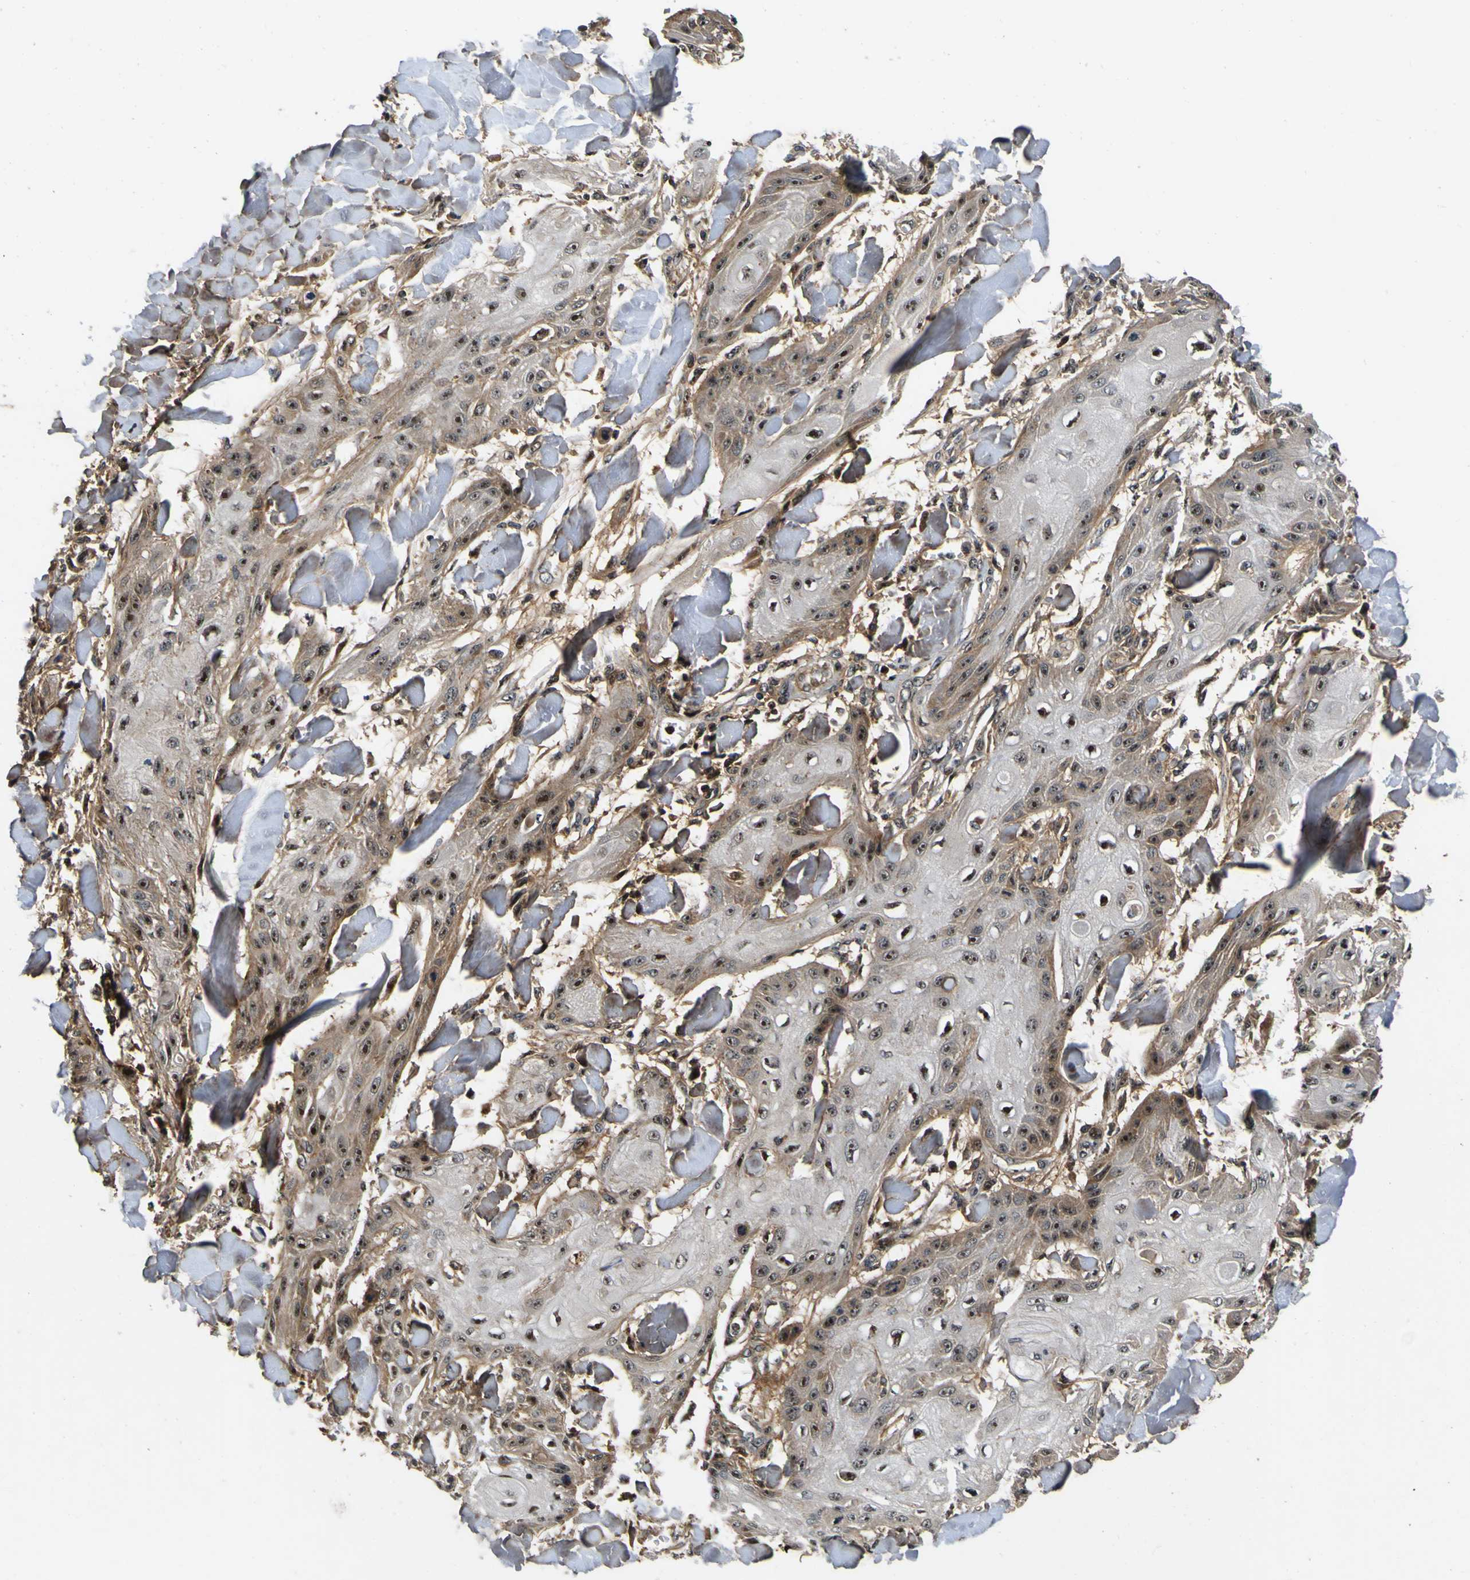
{"staining": {"intensity": "strong", "quantity": "25%-75%", "location": "cytoplasmic/membranous,nuclear"}, "tissue": "skin cancer", "cell_type": "Tumor cells", "image_type": "cancer", "snomed": [{"axis": "morphology", "description": "Squamous cell carcinoma, NOS"}, {"axis": "topography", "description": "Skin"}], "caption": "The immunohistochemical stain shows strong cytoplasmic/membranous and nuclear expression in tumor cells of squamous cell carcinoma (skin) tissue. The protein of interest is shown in brown color, while the nuclei are stained blue.", "gene": "LRP4", "patient": {"sex": "male", "age": 74}}